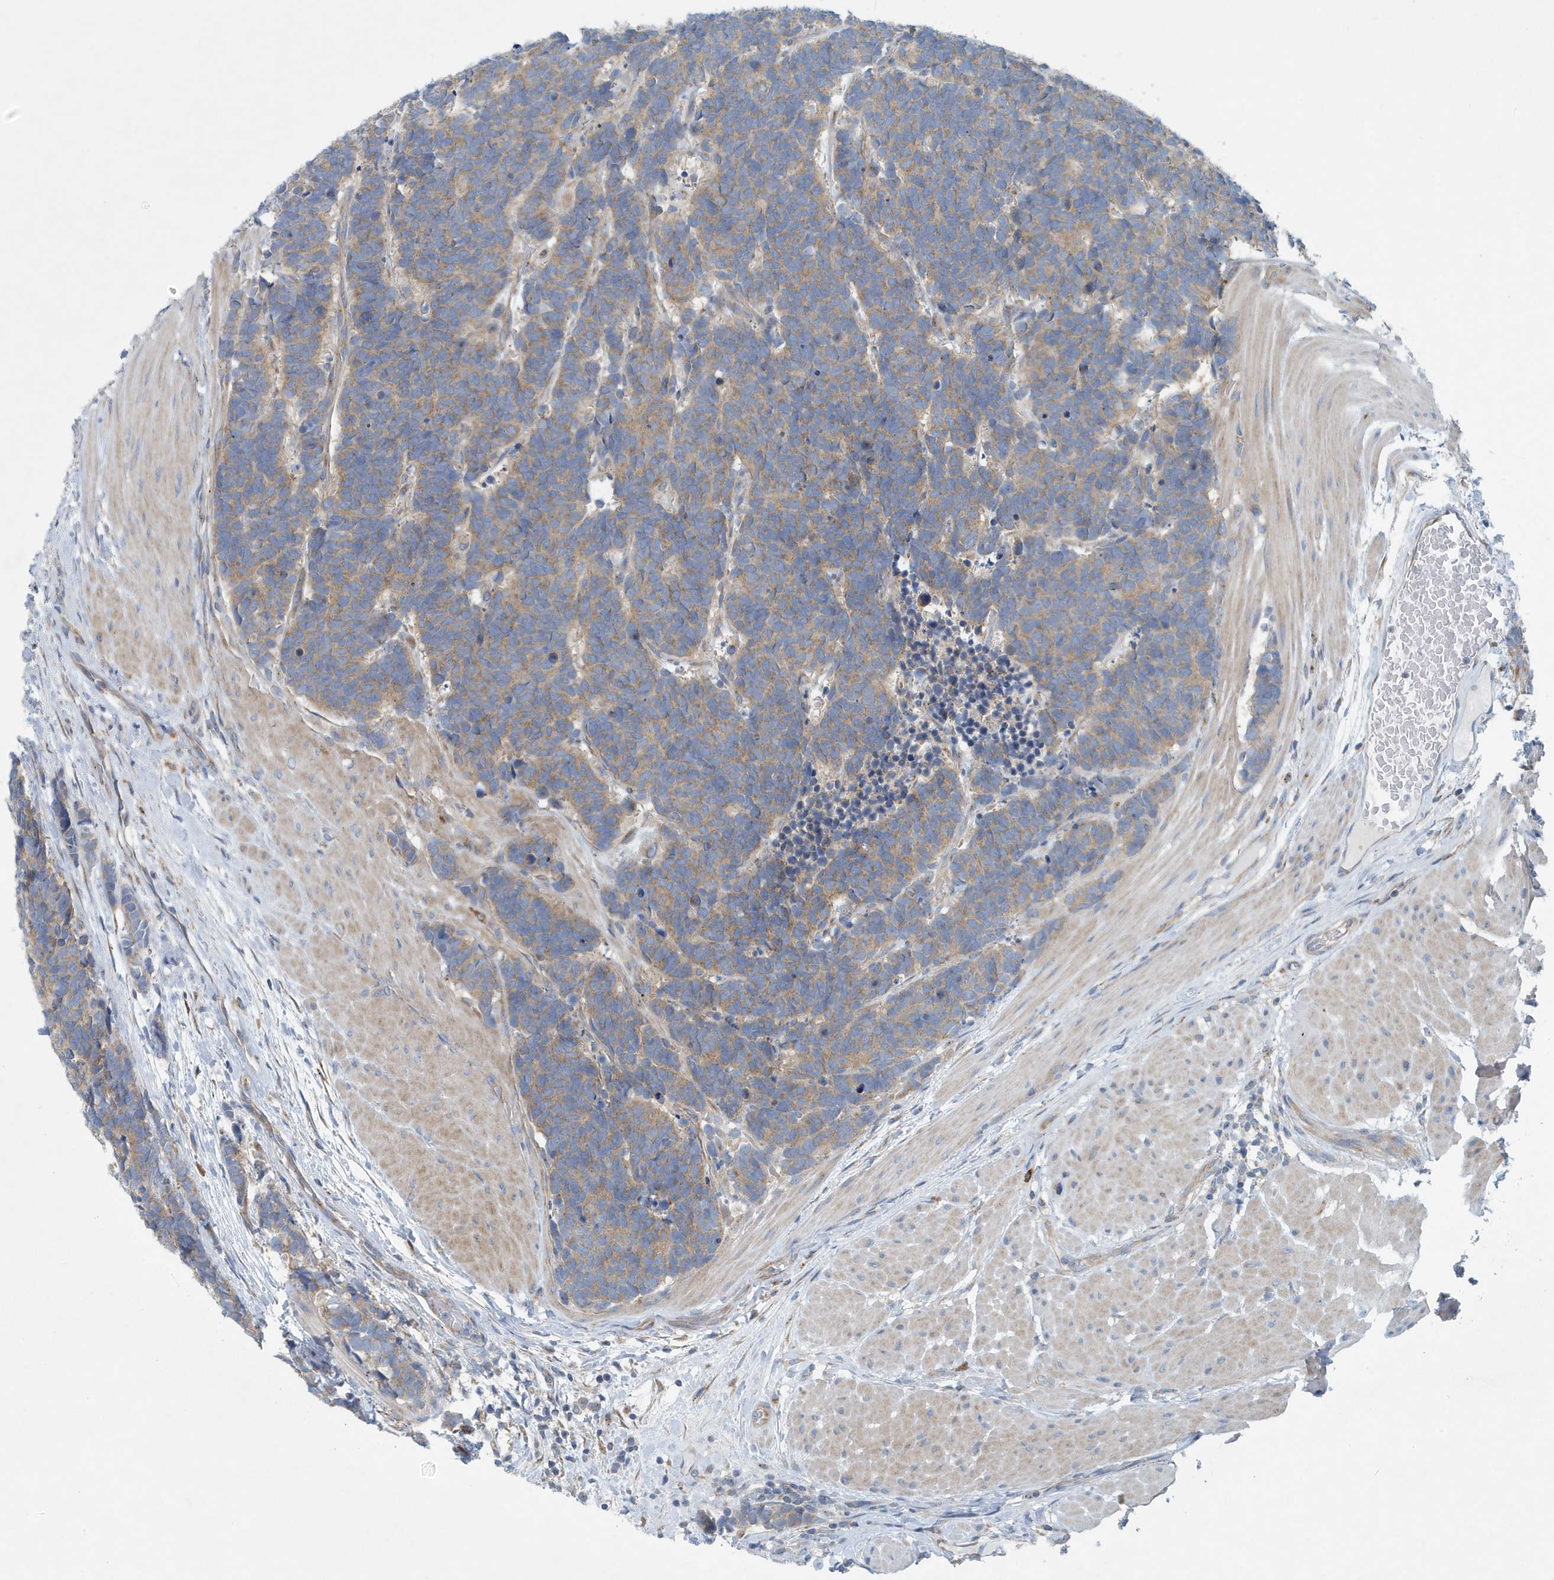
{"staining": {"intensity": "moderate", "quantity": ">75%", "location": "cytoplasmic/membranous"}, "tissue": "carcinoid", "cell_type": "Tumor cells", "image_type": "cancer", "snomed": [{"axis": "morphology", "description": "Carcinoma, NOS"}, {"axis": "morphology", "description": "Carcinoid, malignant, NOS"}, {"axis": "topography", "description": "Urinary bladder"}], "caption": "Protein expression by IHC demonstrates moderate cytoplasmic/membranous staining in approximately >75% of tumor cells in carcinoma.", "gene": "PPM1M", "patient": {"sex": "male", "age": 57}}